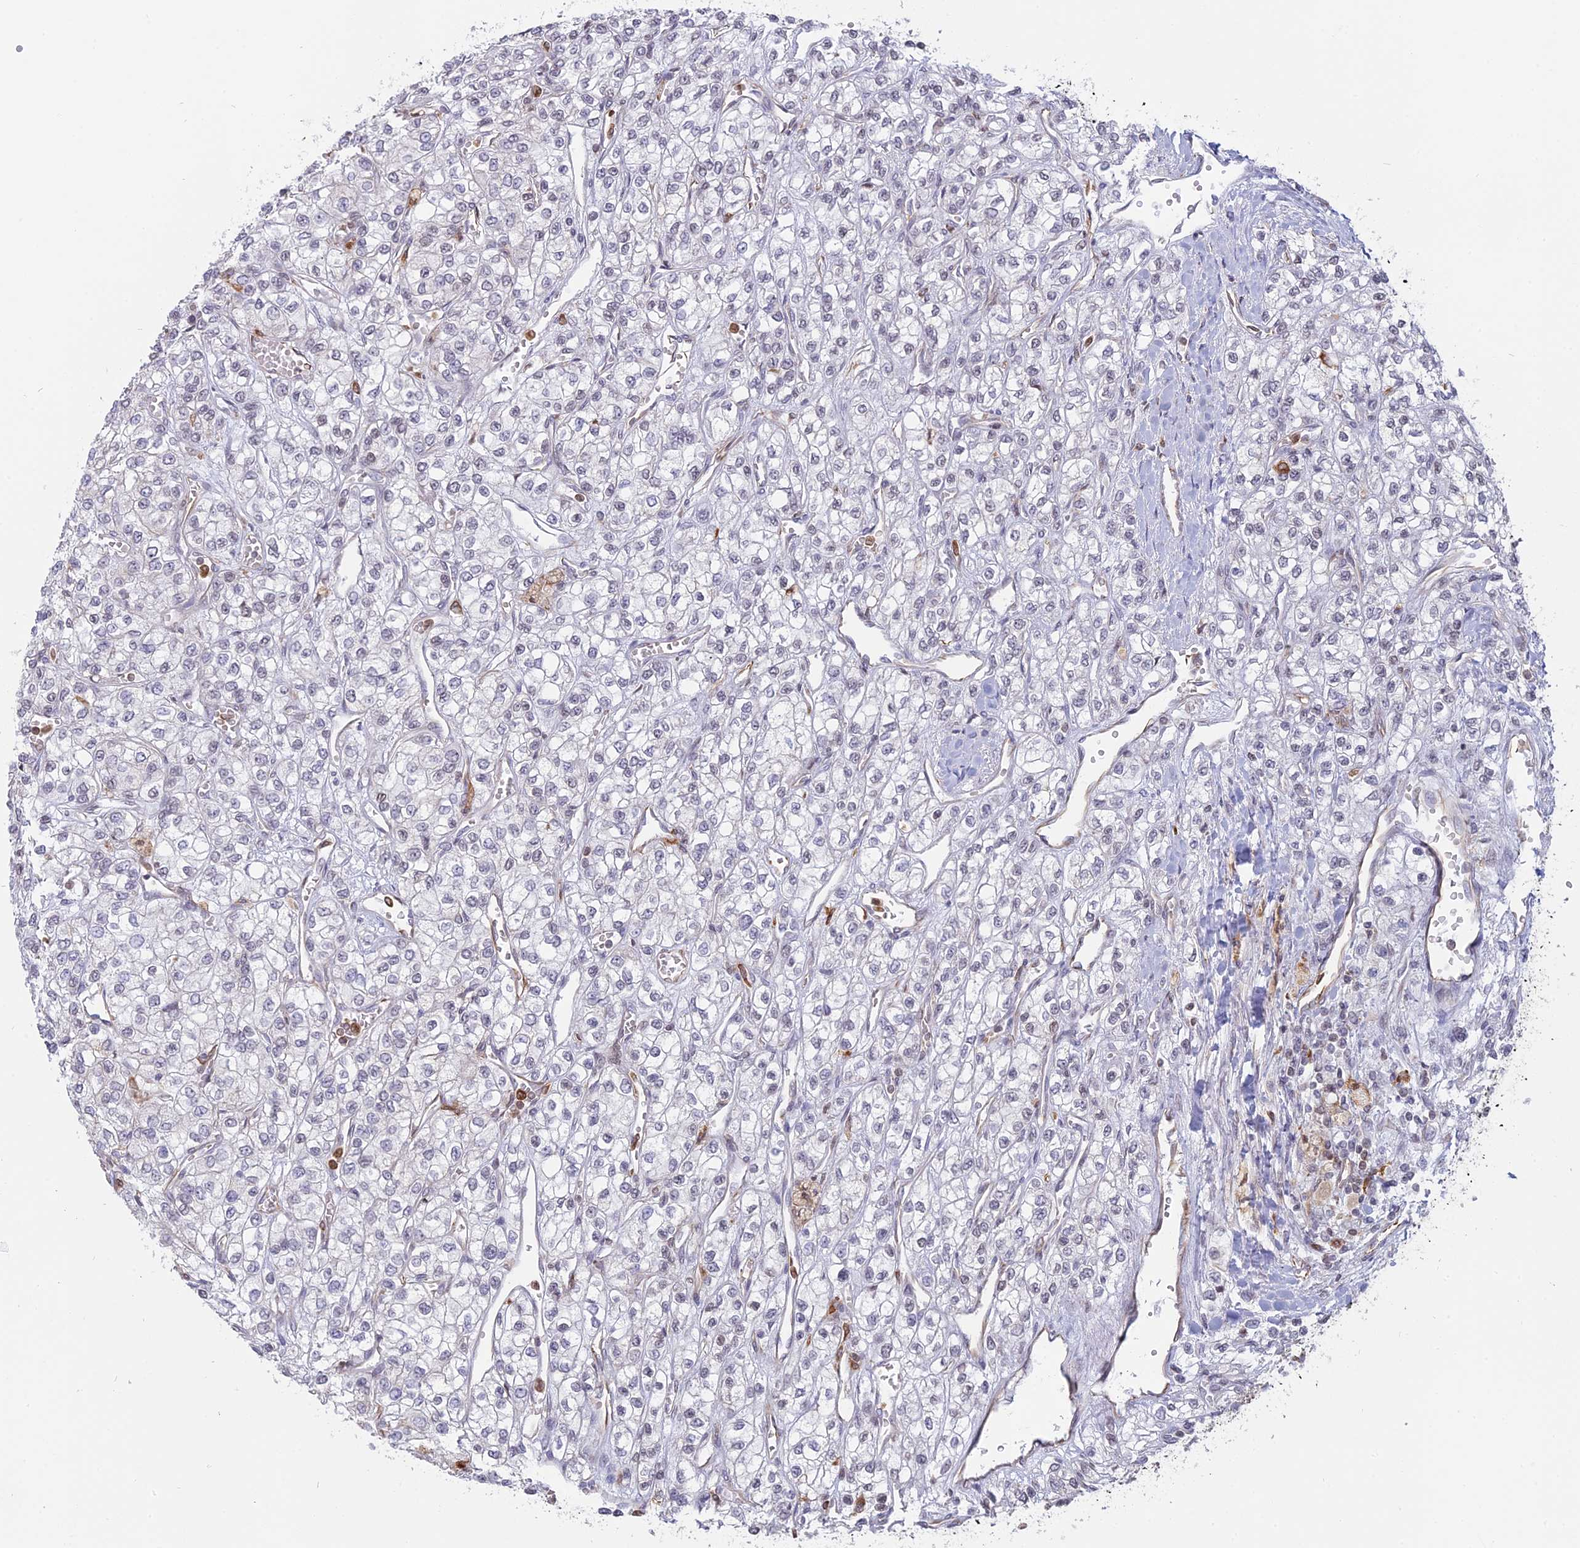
{"staining": {"intensity": "negative", "quantity": "none", "location": "none"}, "tissue": "renal cancer", "cell_type": "Tumor cells", "image_type": "cancer", "snomed": [{"axis": "morphology", "description": "Adenocarcinoma, NOS"}, {"axis": "topography", "description": "Kidney"}], "caption": "IHC image of neoplastic tissue: human renal adenocarcinoma stained with DAB reveals no significant protein staining in tumor cells. (Brightfield microscopy of DAB immunohistochemistry at high magnification).", "gene": "APOBR", "patient": {"sex": "male", "age": 80}}